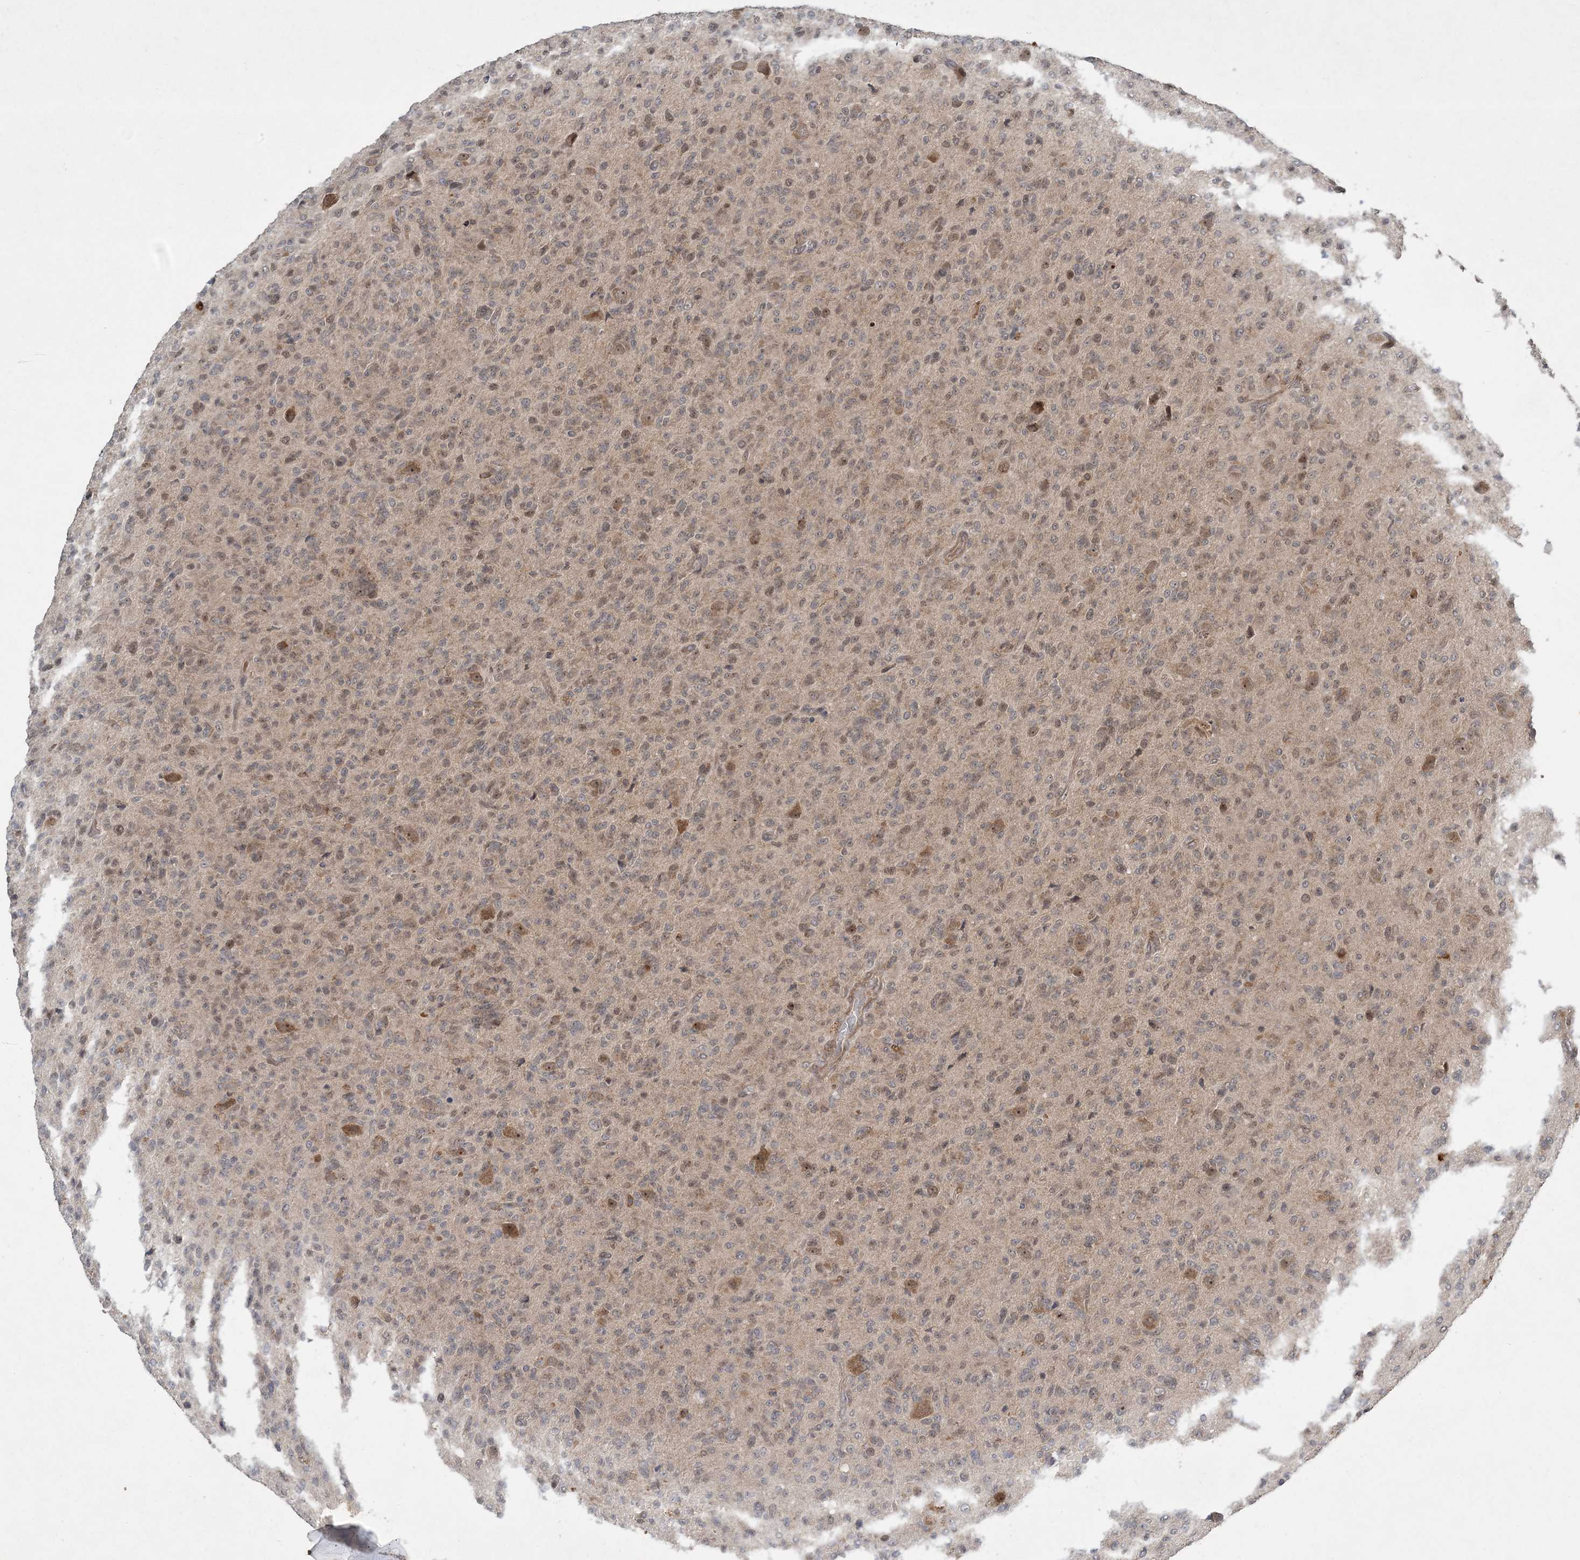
{"staining": {"intensity": "weak", "quantity": "<25%", "location": "nuclear"}, "tissue": "glioma", "cell_type": "Tumor cells", "image_type": "cancer", "snomed": [{"axis": "morphology", "description": "Glioma, malignant, High grade"}, {"axis": "topography", "description": "Brain"}], "caption": "Immunohistochemical staining of human glioma displays no significant positivity in tumor cells.", "gene": "UBR3", "patient": {"sex": "female", "age": 57}}